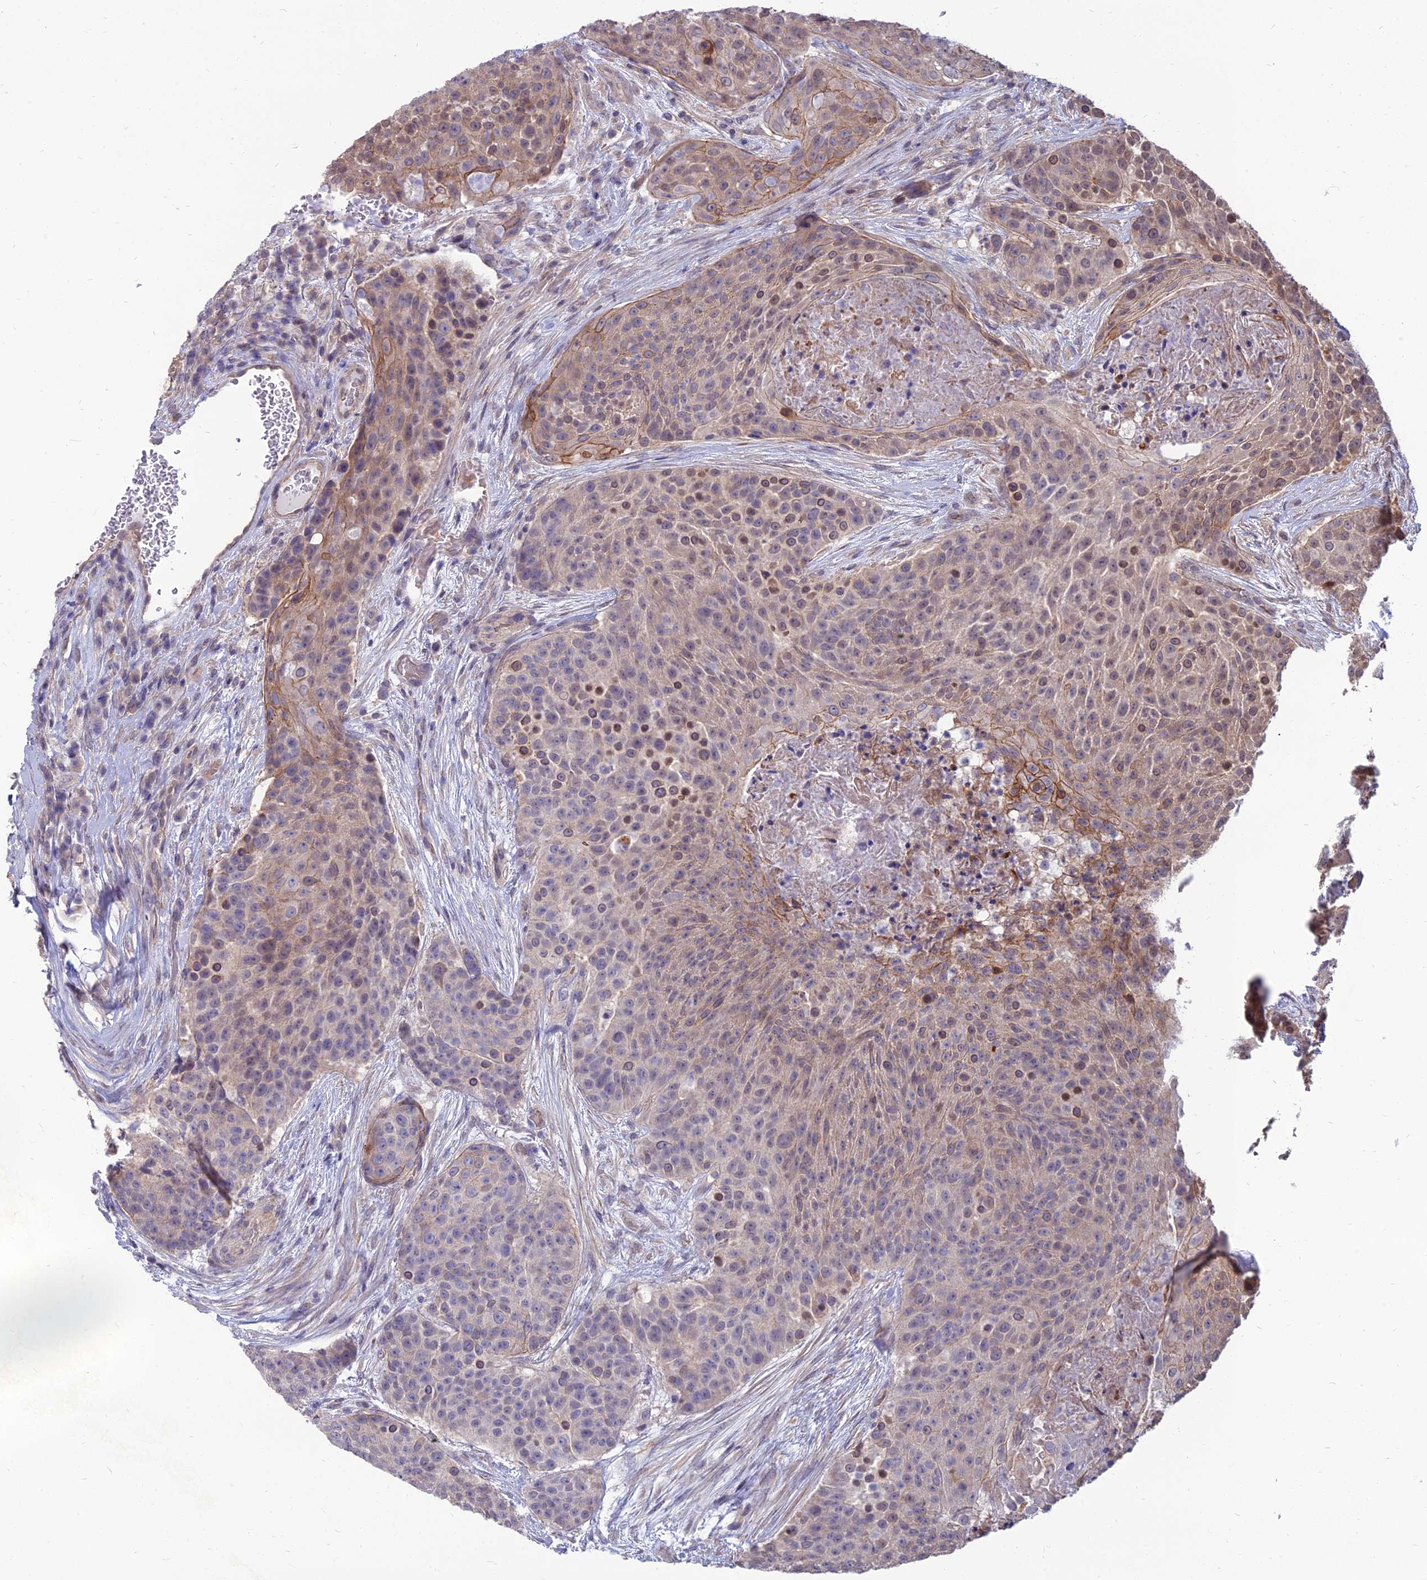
{"staining": {"intensity": "moderate", "quantity": "25%-75%", "location": "cytoplasmic/membranous"}, "tissue": "urothelial cancer", "cell_type": "Tumor cells", "image_type": "cancer", "snomed": [{"axis": "morphology", "description": "Urothelial carcinoma, High grade"}, {"axis": "topography", "description": "Urinary bladder"}], "caption": "Tumor cells display medium levels of moderate cytoplasmic/membranous expression in about 25%-75% of cells in high-grade urothelial carcinoma.", "gene": "OPA3", "patient": {"sex": "female", "age": 63}}